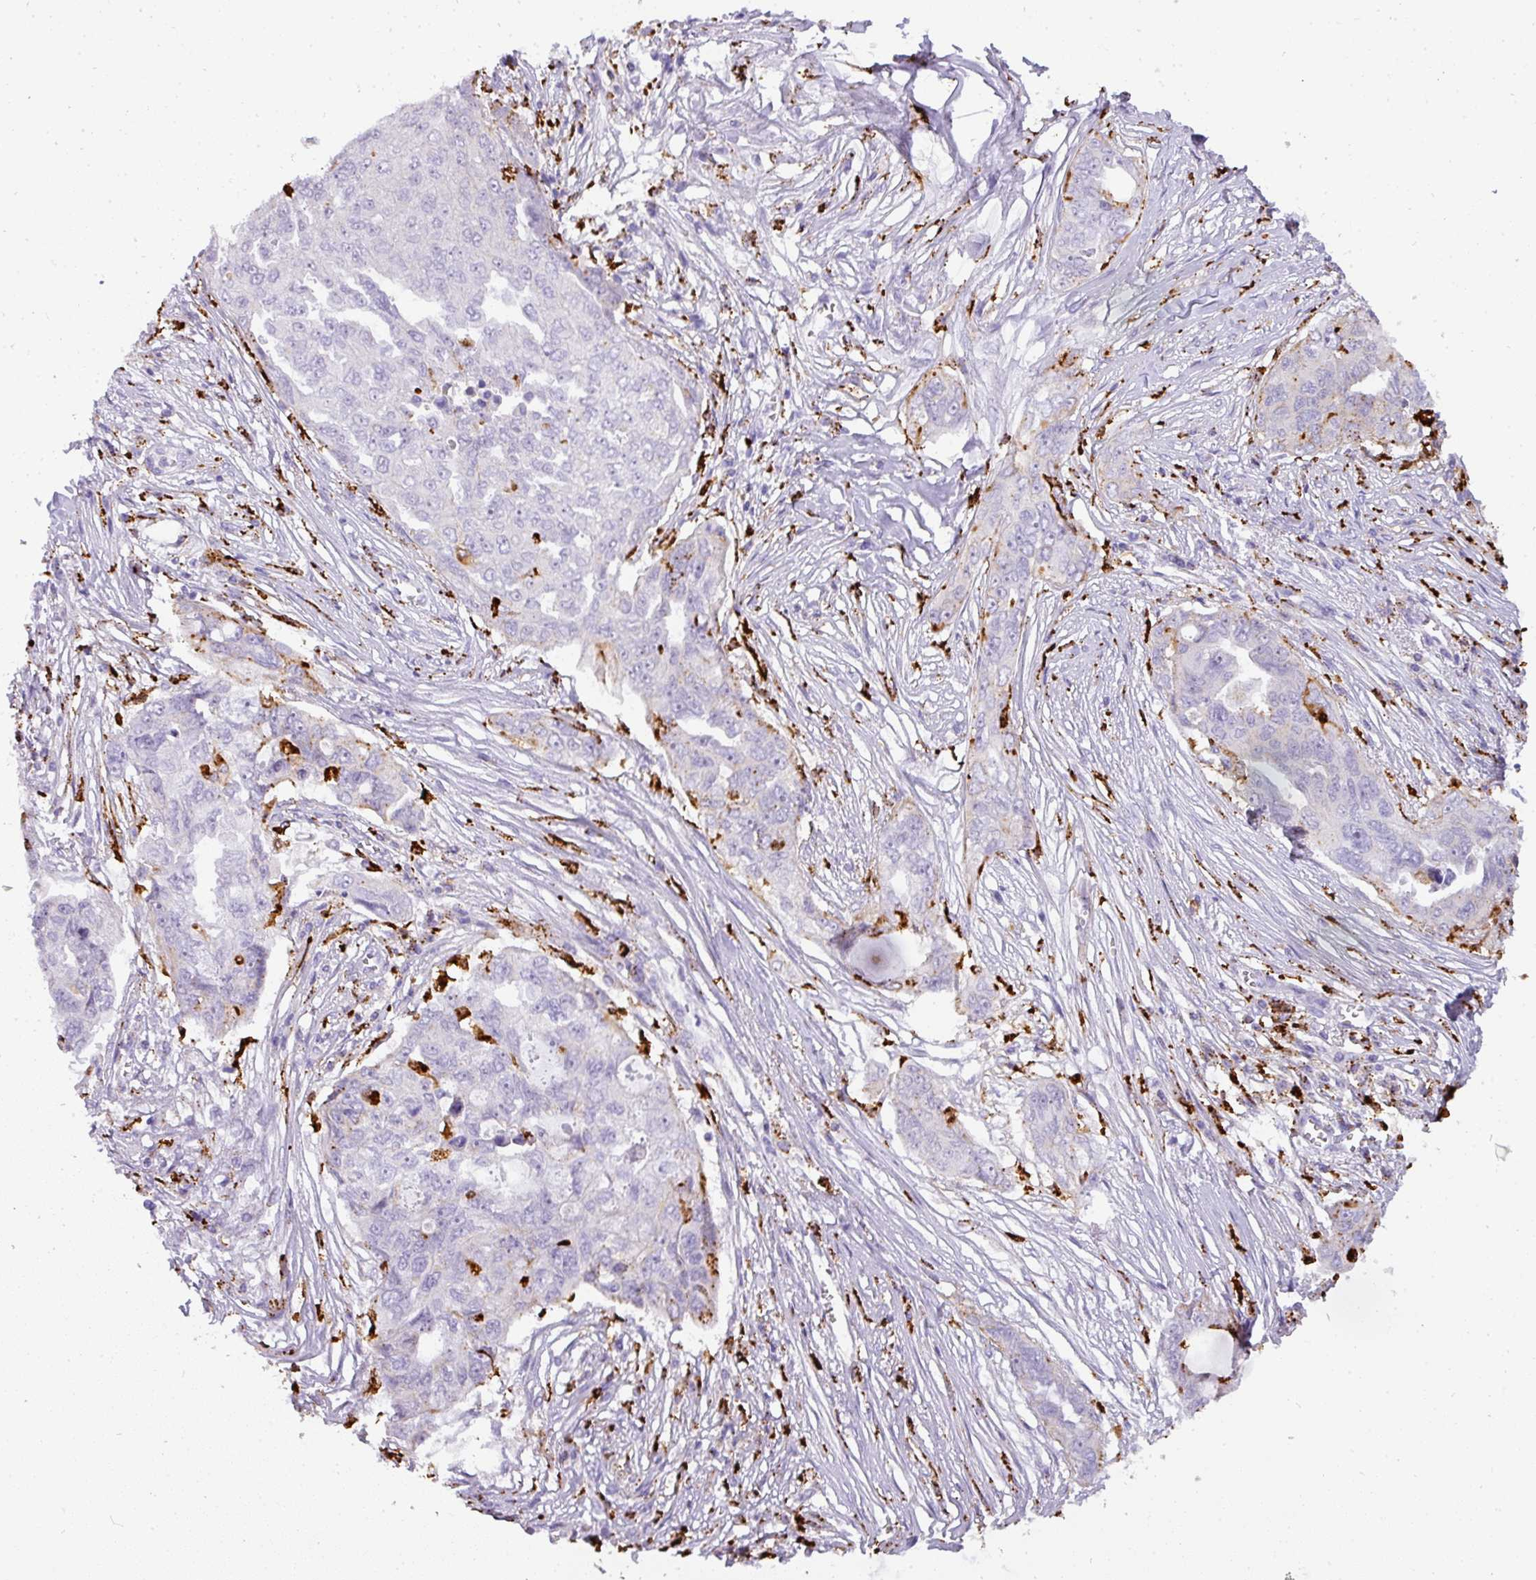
{"staining": {"intensity": "negative", "quantity": "none", "location": "none"}, "tissue": "ovarian cancer", "cell_type": "Tumor cells", "image_type": "cancer", "snomed": [{"axis": "morphology", "description": "Carcinoma, endometroid"}, {"axis": "topography", "description": "Ovary"}], "caption": "An IHC micrograph of ovarian cancer (endometroid carcinoma) is shown. There is no staining in tumor cells of ovarian cancer (endometroid carcinoma).", "gene": "MMACHC", "patient": {"sex": "female", "age": 70}}